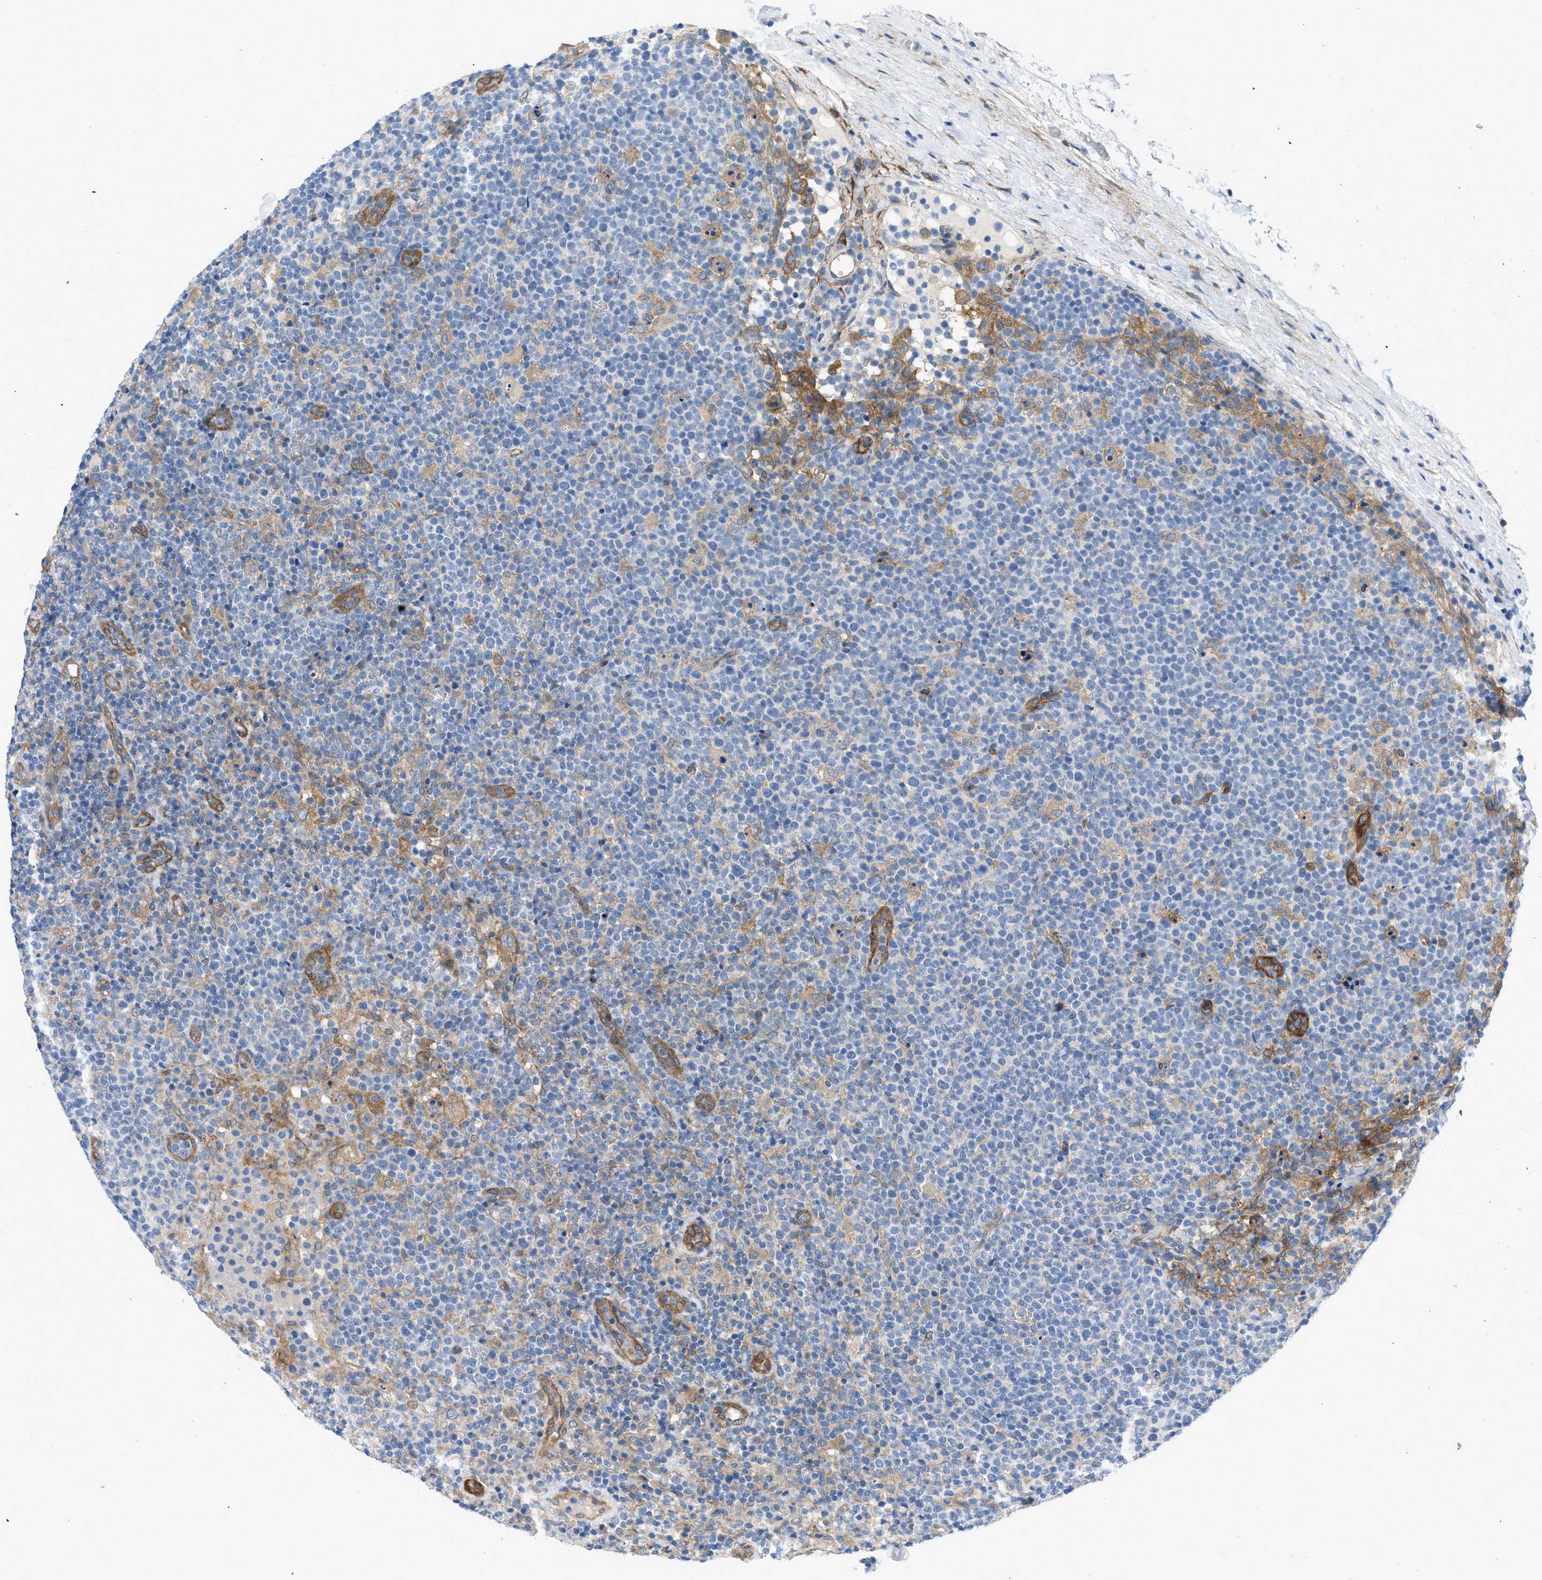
{"staining": {"intensity": "moderate", "quantity": "<25%", "location": "cytoplasmic/membranous"}, "tissue": "lymphoma", "cell_type": "Tumor cells", "image_type": "cancer", "snomed": [{"axis": "morphology", "description": "Malignant lymphoma, non-Hodgkin's type, High grade"}, {"axis": "topography", "description": "Lymph node"}], "caption": "IHC of malignant lymphoma, non-Hodgkin's type (high-grade) exhibits low levels of moderate cytoplasmic/membranous expression in approximately <25% of tumor cells. The staining was performed using DAB, with brown indicating positive protein expression. Nuclei are stained blue with hematoxylin.", "gene": "PDLIM5", "patient": {"sex": "male", "age": 61}}